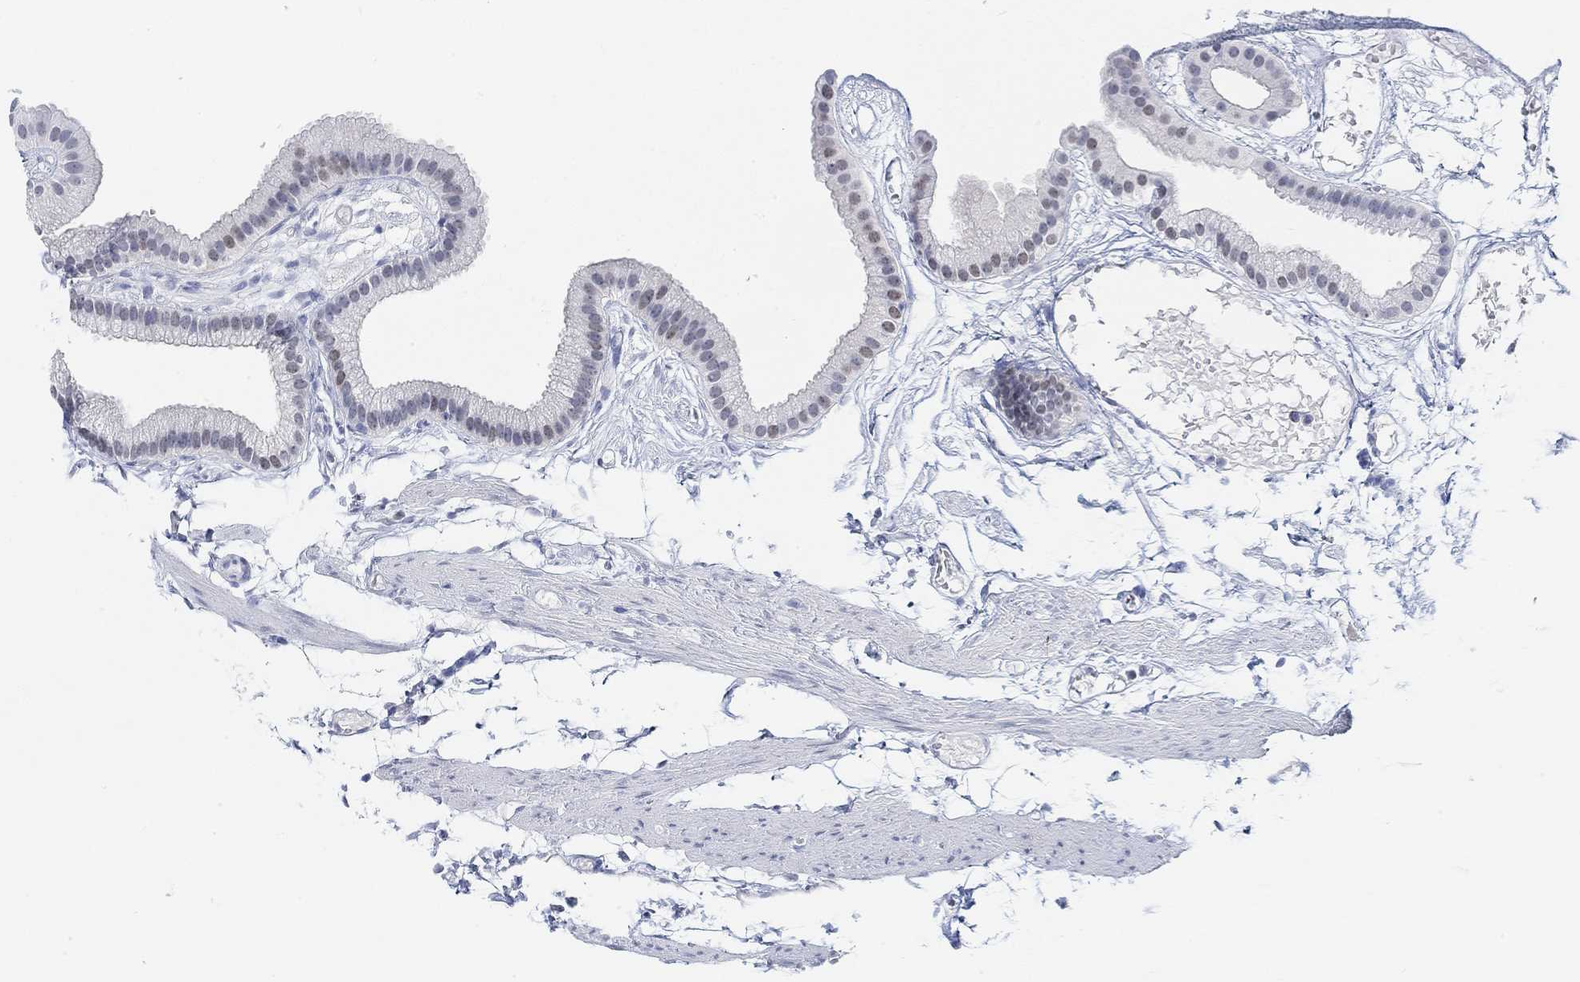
{"staining": {"intensity": "weak", "quantity": "<25%", "location": "nuclear"}, "tissue": "gallbladder", "cell_type": "Glandular cells", "image_type": "normal", "snomed": [{"axis": "morphology", "description": "Normal tissue, NOS"}, {"axis": "topography", "description": "Gallbladder"}], "caption": "Protein analysis of benign gallbladder displays no significant expression in glandular cells.", "gene": "PURG", "patient": {"sex": "female", "age": 45}}